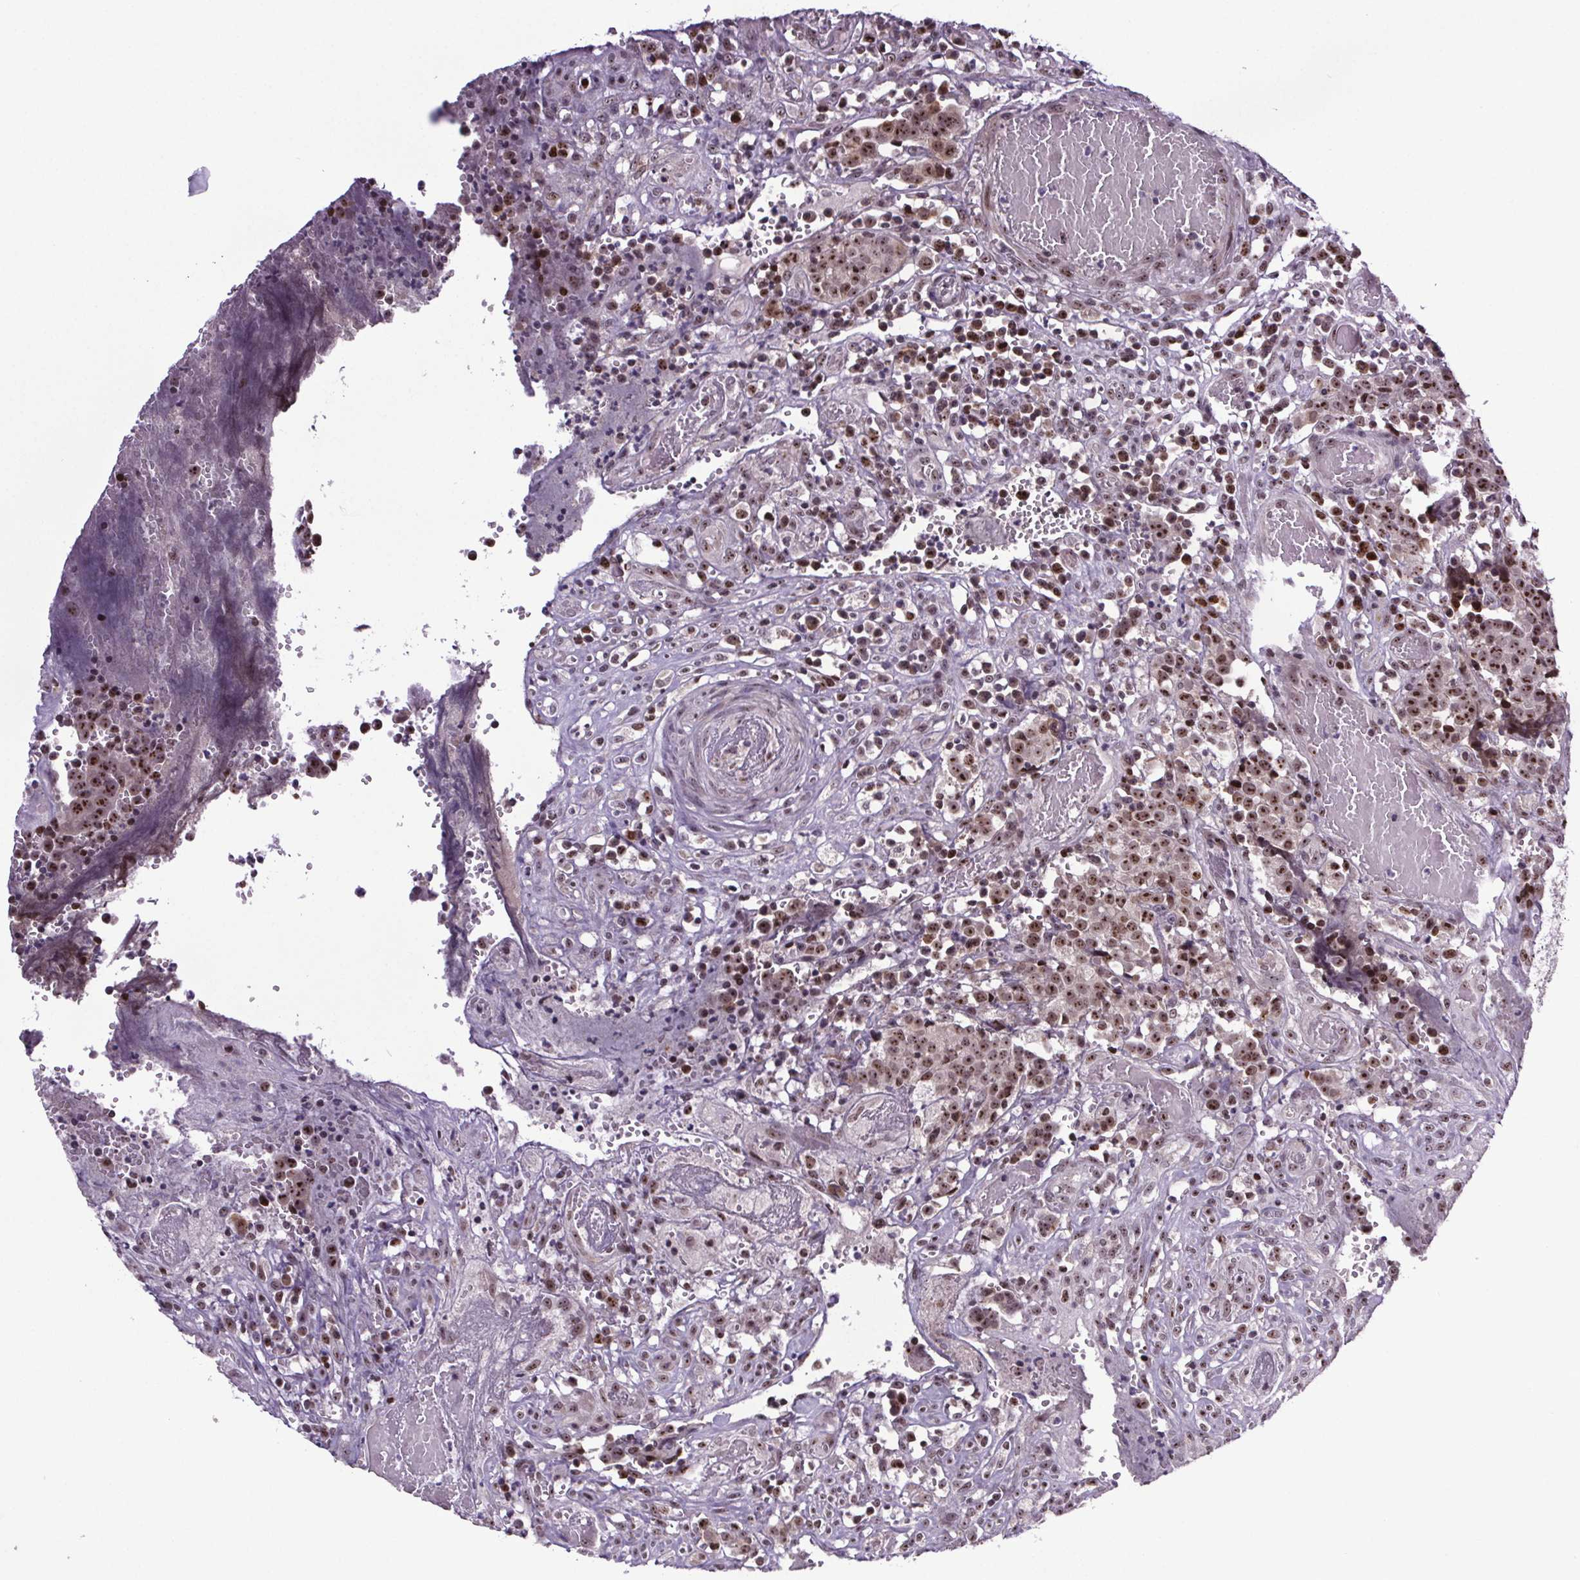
{"staining": {"intensity": "moderate", "quantity": ">75%", "location": "nuclear"}, "tissue": "prostate cancer", "cell_type": "Tumor cells", "image_type": "cancer", "snomed": [{"axis": "morphology", "description": "Adenocarcinoma, High grade"}, {"axis": "topography", "description": "Prostate and seminal vesicle, NOS"}], "caption": "An image of human prostate cancer stained for a protein displays moderate nuclear brown staining in tumor cells.", "gene": "ATMIN", "patient": {"sex": "male", "age": 60}}